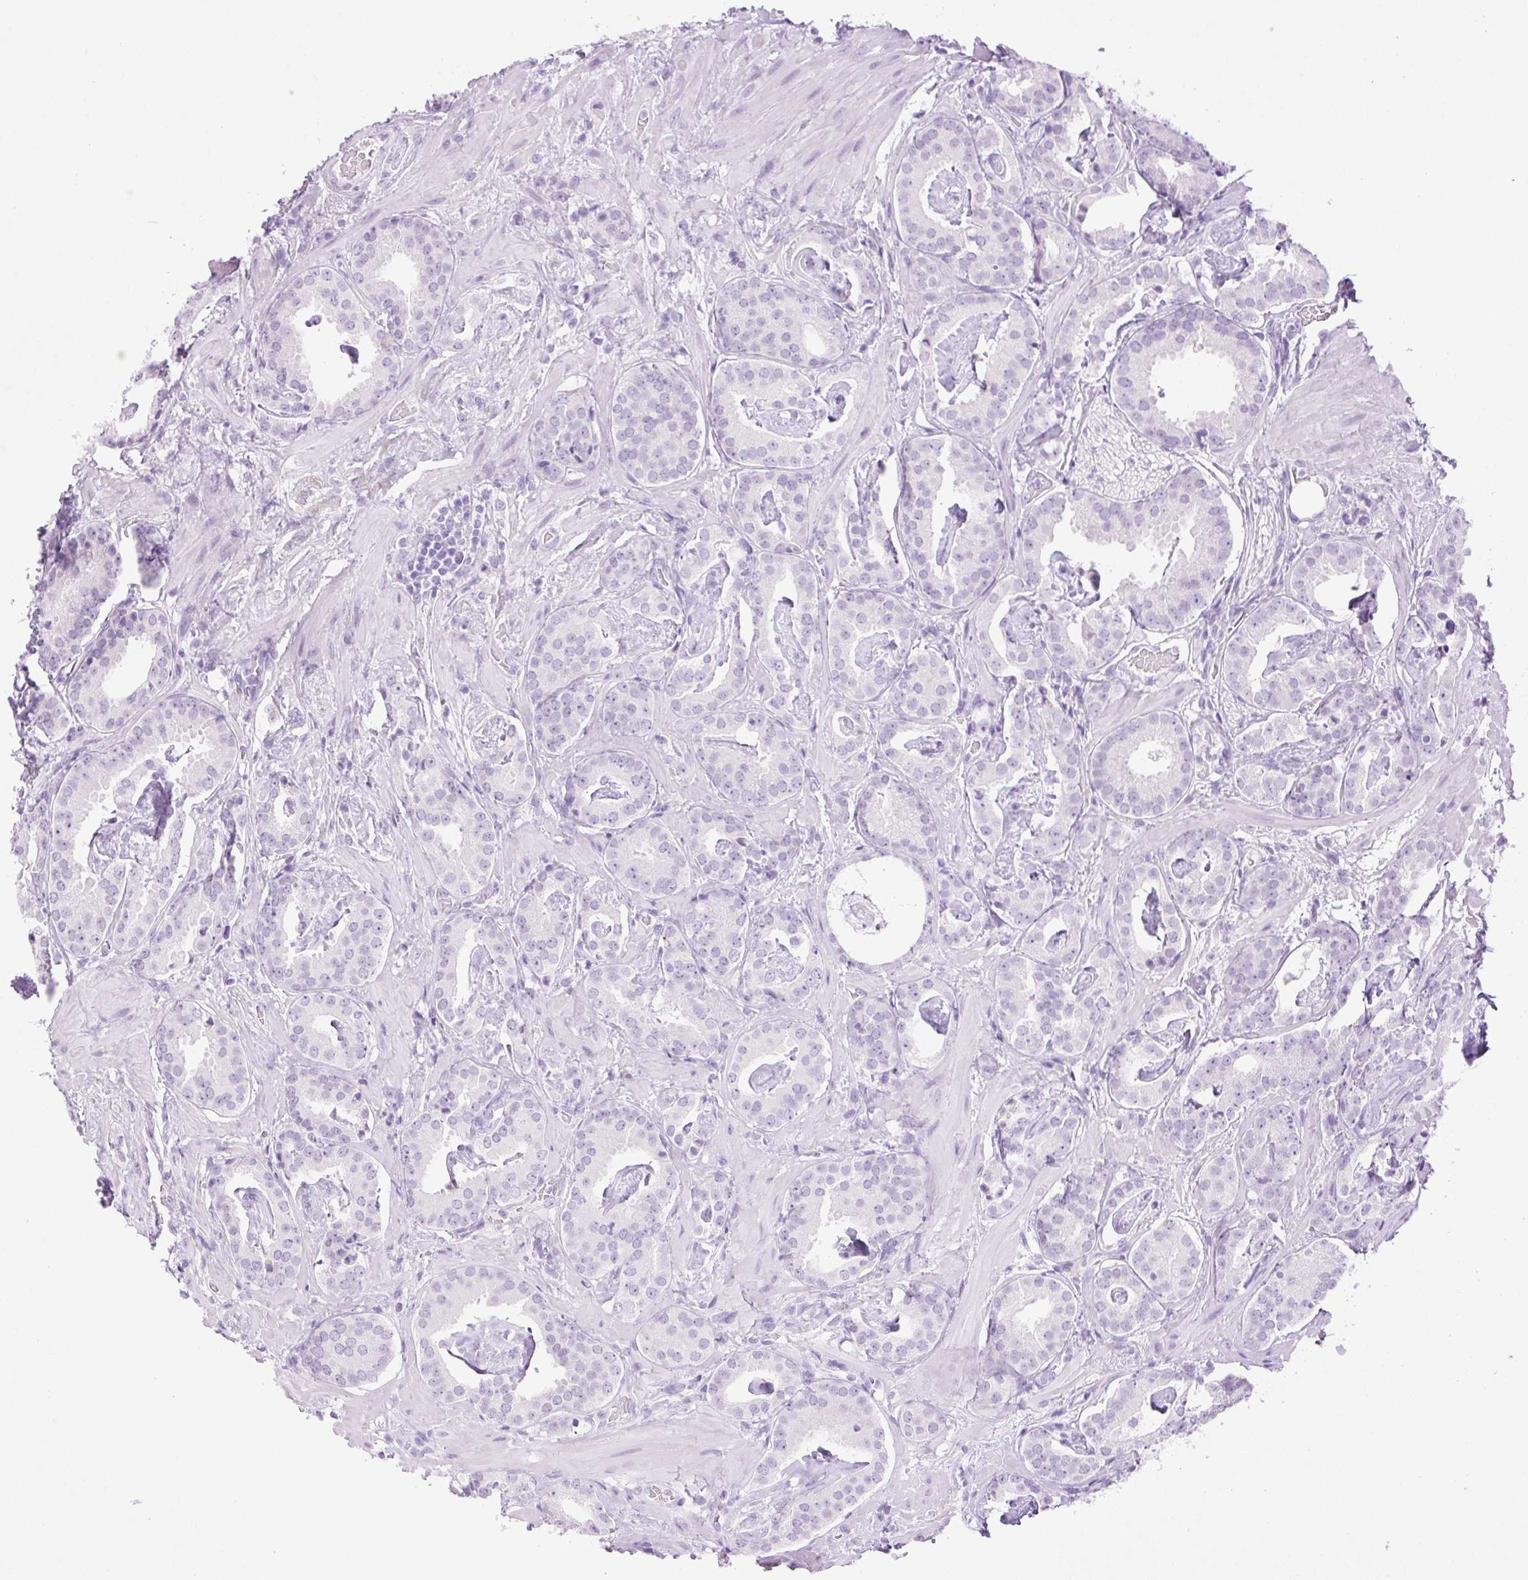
{"staining": {"intensity": "negative", "quantity": "none", "location": "none"}, "tissue": "prostate cancer", "cell_type": "Tumor cells", "image_type": "cancer", "snomed": [{"axis": "morphology", "description": "Adenocarcinoma, Low grade"}, {"axis": "topography", "description": "Prostate"}], "caption": "Immunohistochemistry image of human prostate cancer stained for a protein (brown), which displays no staining in tumor cells.", "gene": "SPRR4", "patient": {"sex": "male", "age": 62}}